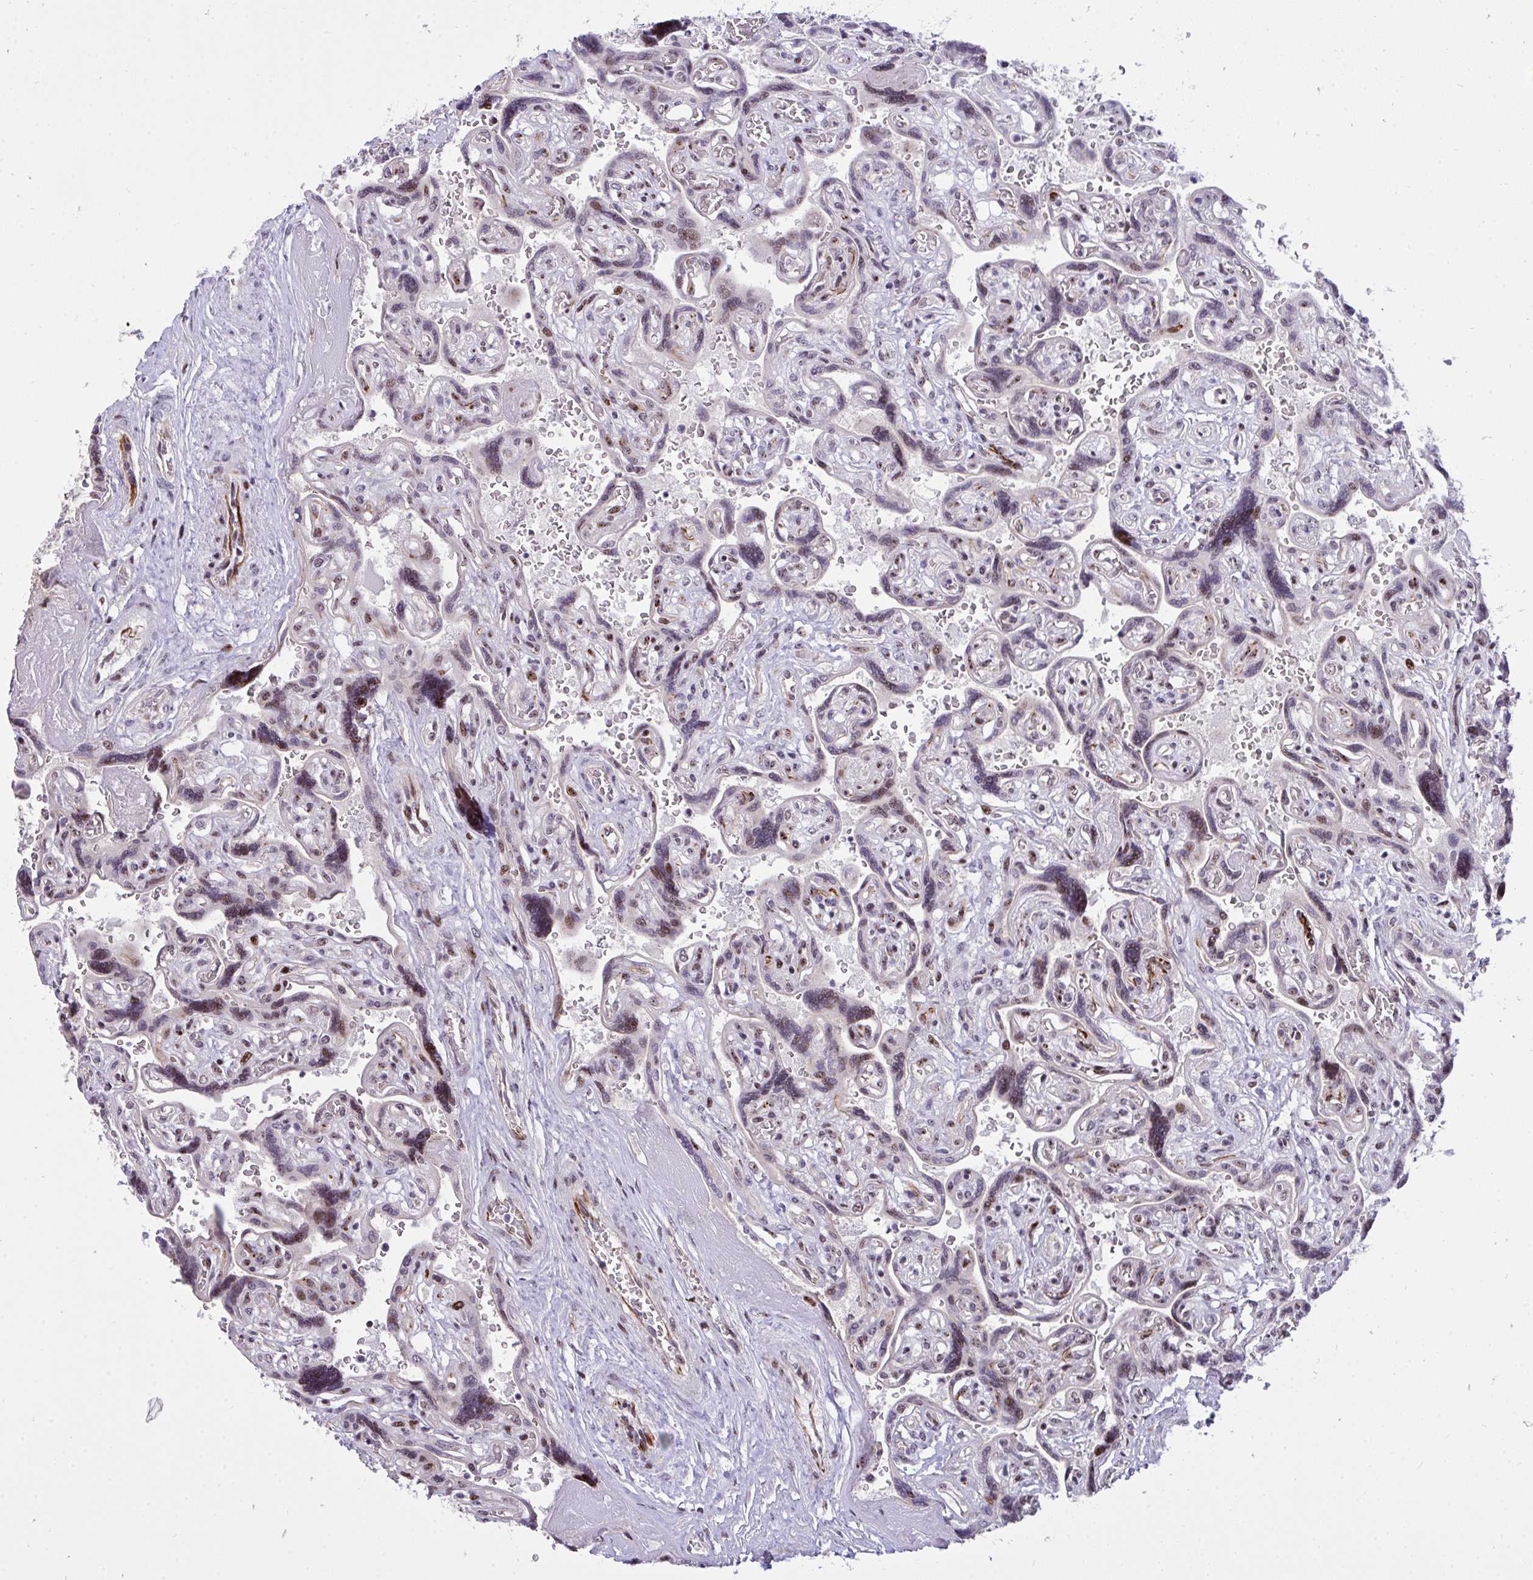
{"staining": {"intensity": "moderate", "quantity": "<25%", "location": "nuclear"}, "tissue": "placenta", "cell_type": "Decidual cells", "image_type": "normal", "snomed": [{"axis": "morphology", "description": "Normal tissue, NOS"}, {"axis": "topography", "description": "Placenta"}], "caption": "Placenta stained for a protein displays moderate nuclear positivity in decidual cells. The staining was performed using DAB (3,3'-diaminobenzidine) to visualize the protein expression in brown, while the nuclei were stained in blue with hematoxylin (Magnification: 20x).", "gene": "PLPPR3", "patient": {"sex": "female", "age": 32}}